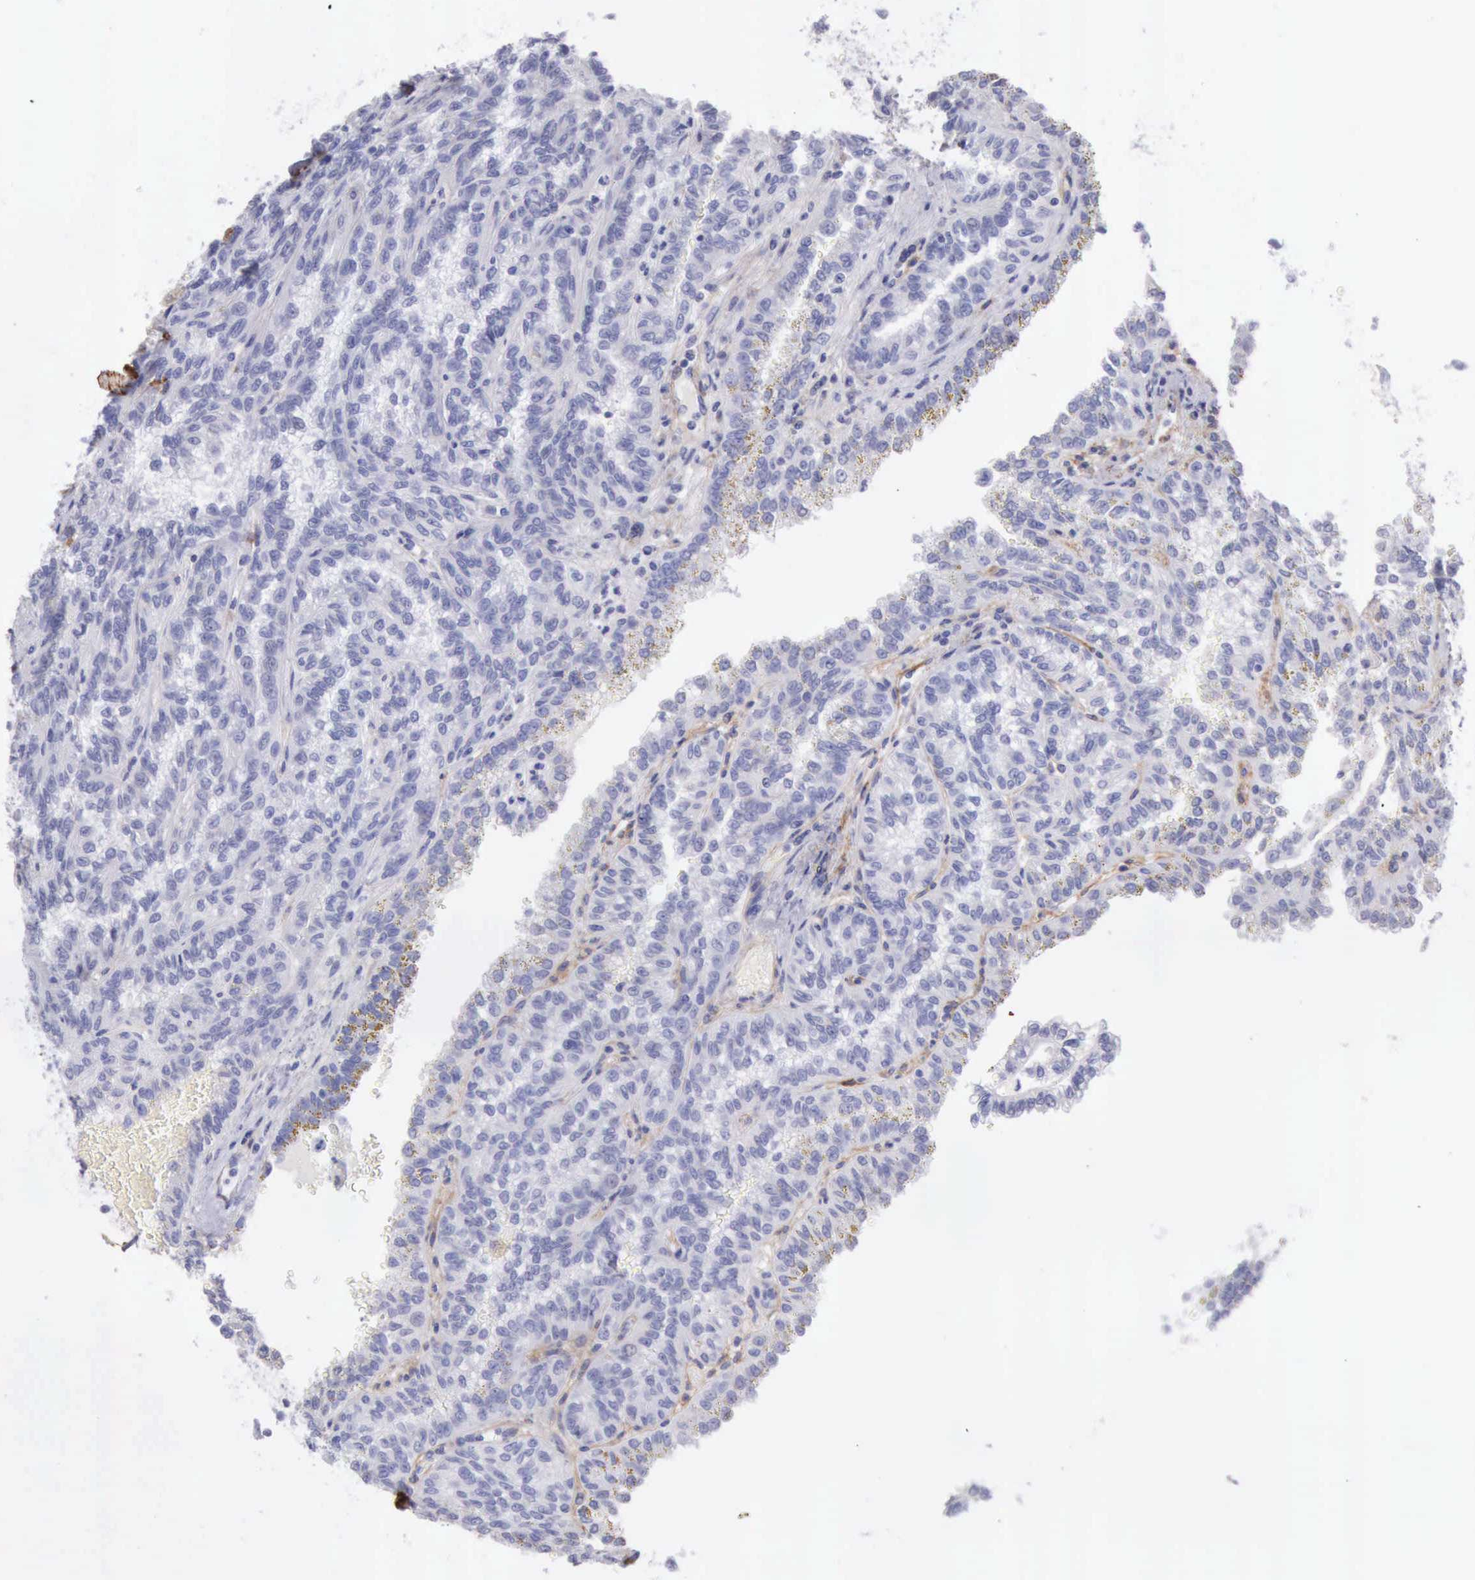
{"staining": {"intensity": "negative", "quantity": "none", "location": "none"}, "tissue": "renal cancer", "cell_type": "Tumor cells", "image_type": "cancer", "snomed": [{"axis": "morphology", "description": "Inflammation, NOS"}, {"axis": "morphology", "description": "Adenocarcinoma, NOS"}, {"axis": "topography", "description": "Kidney"}], "caption": "A photomicrograph of human renal adenocarcinoma is negative for staining in tumor cells.", "gene": "AOC3", "patient": {"sex": "male", "age": 68}}